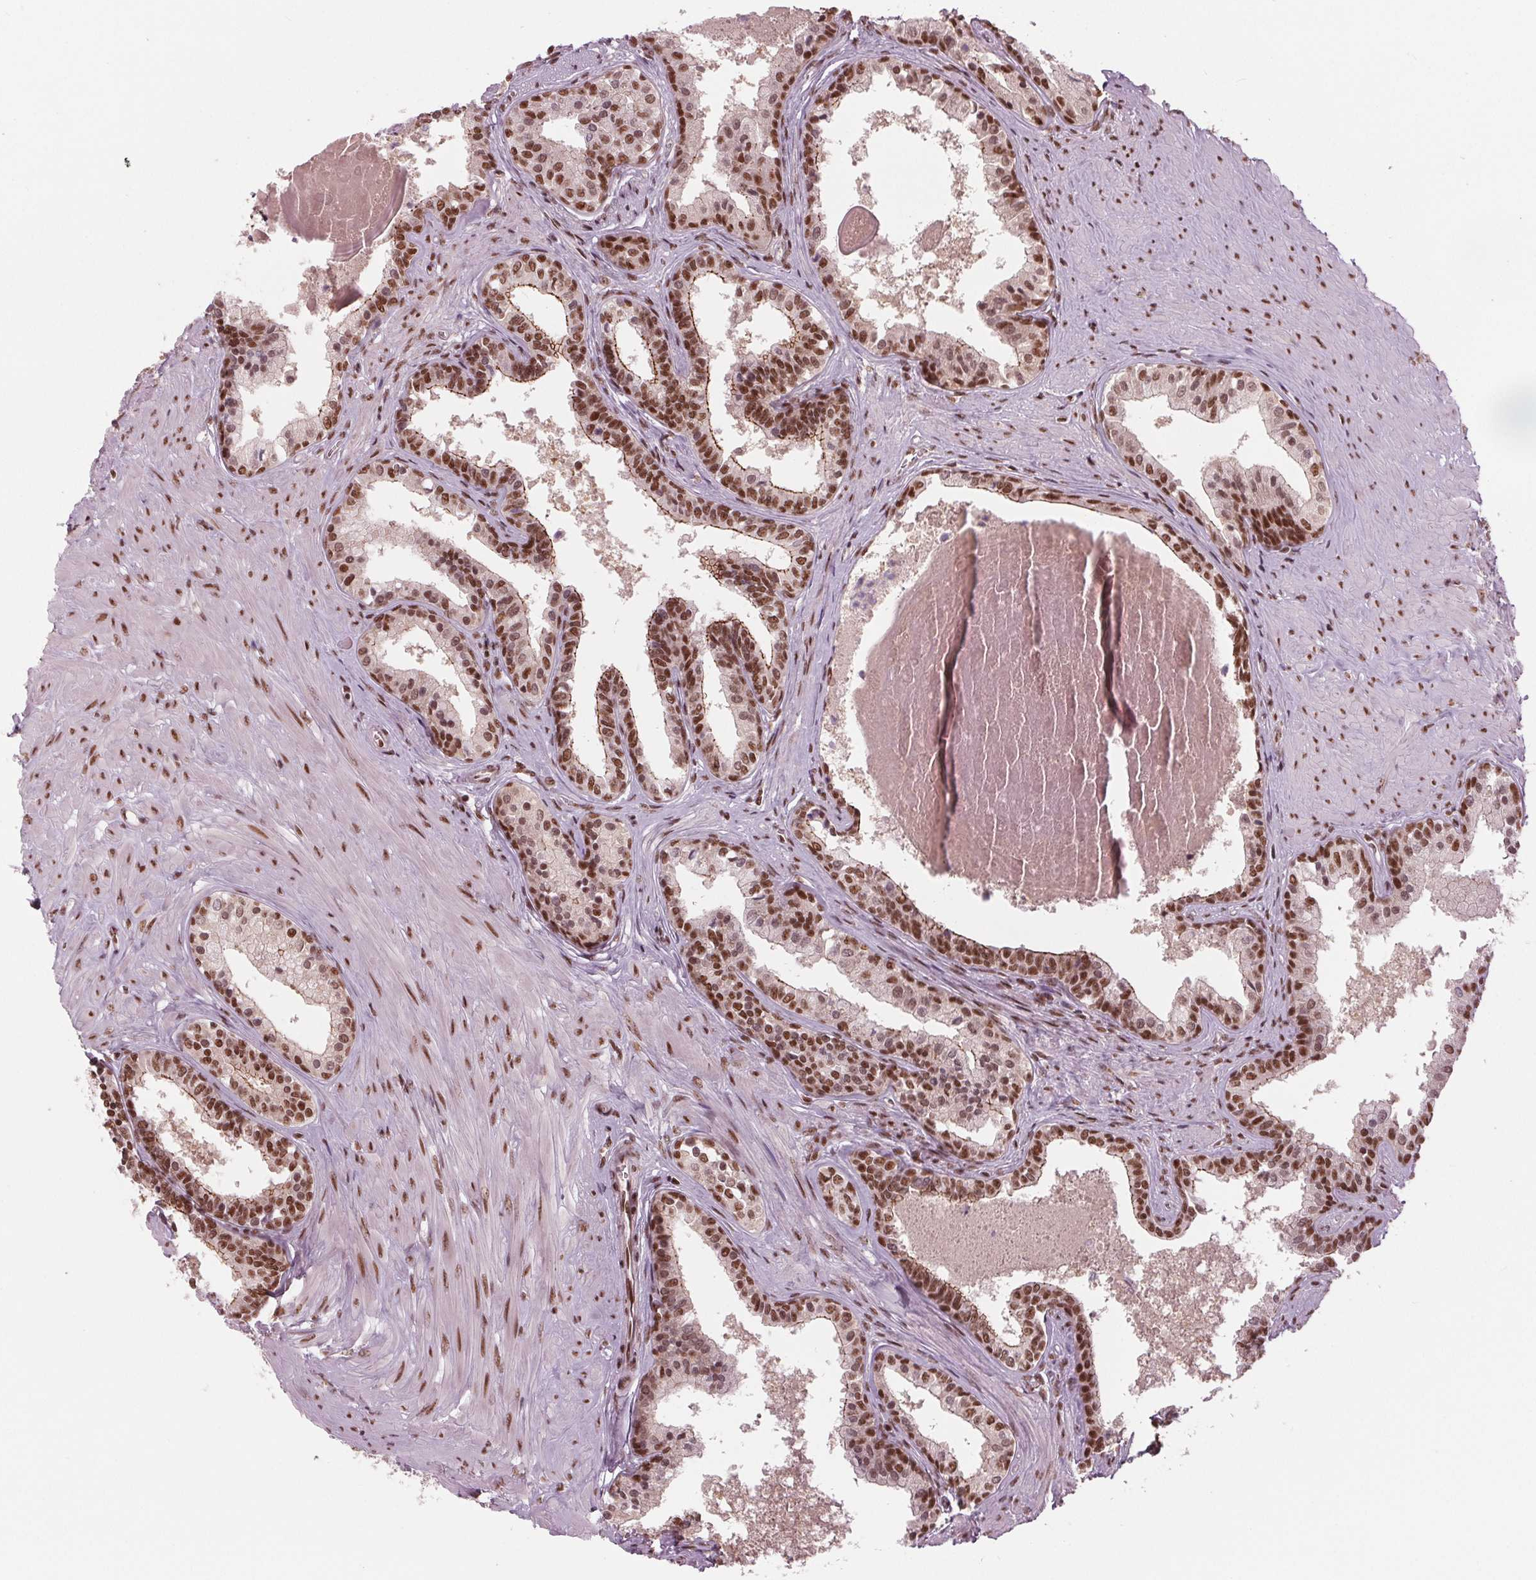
{"staining": {"intensity": "strong", "quantity": ">75%", "location": "nuclear"}, "tissue": "prostate", "cell_type": "Glandular cells", "image_type": "normal", "snomed": [{"axis": "morphology", "description": "Normal tissue, NOS"}, {"axis": "topography", "description": "Prostate"}], "caption": "Glandular cells show strong nuclear expression in approximately >75% of cells in unremarkable prostate.", "gene": "LSM2", "patient": {"sex": "male", "age": 61}}